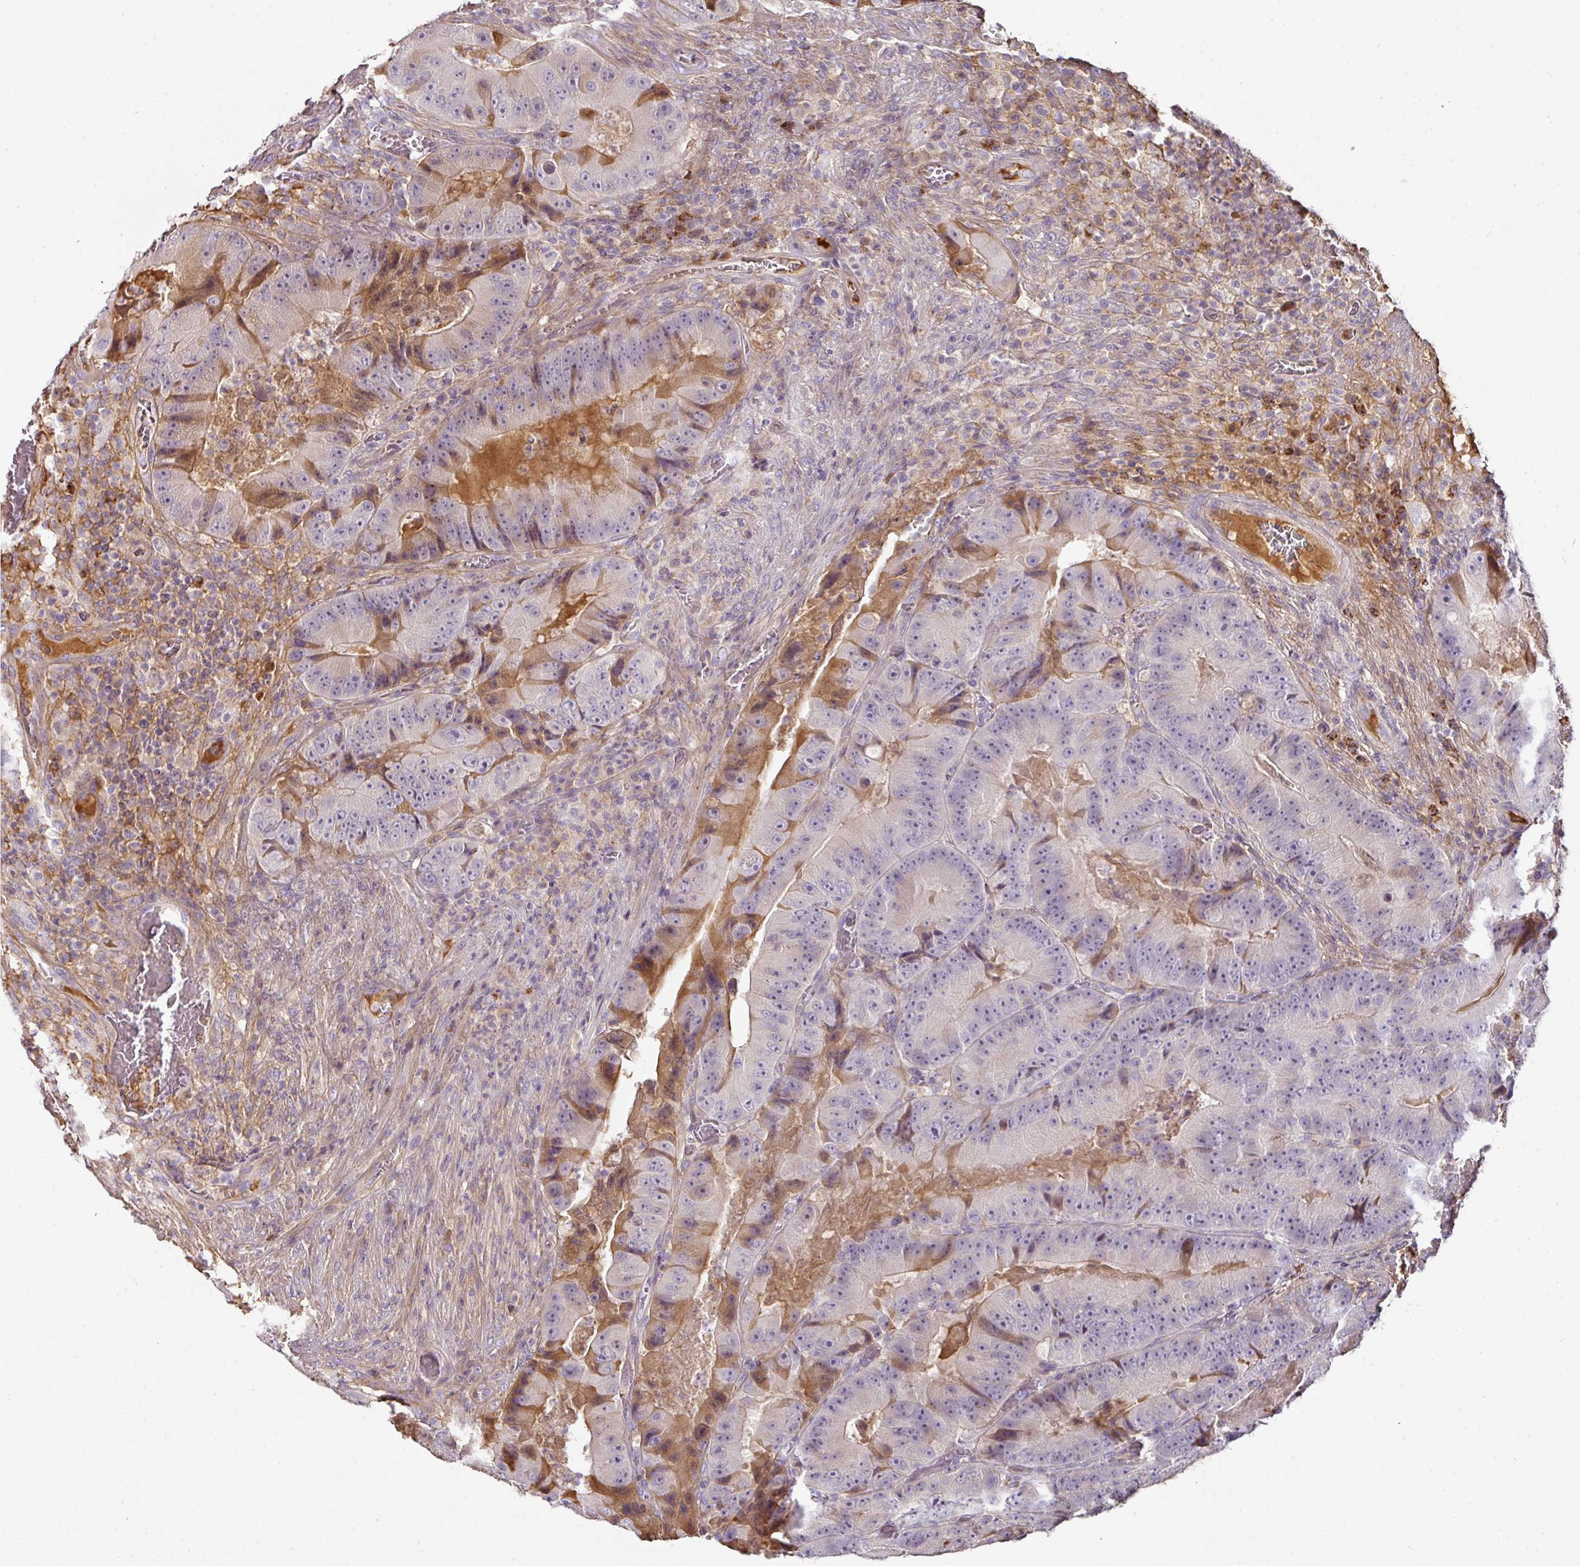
{"staining": {"intensity": "moderate", "quantity": "<25%", "location": "cytoplasmic/membranous"}, "tissue": "colorectal cancer", "cell_type": "Tumor cells", "image_type": "cancer", "snomed": [{"axis": "morphology", "description": "Adenocarcinoma, NOS"}, {"axis": "topography", "description": "Colon"}], "caption": "Moderate cytoplasmic/membranous expression for a protein is appreciated in about <25% of tumor cells of colorectal adenocarcinoma using IHC.", "gene": "CCZ1", "patient": {"sex": "female", "age": 86}}